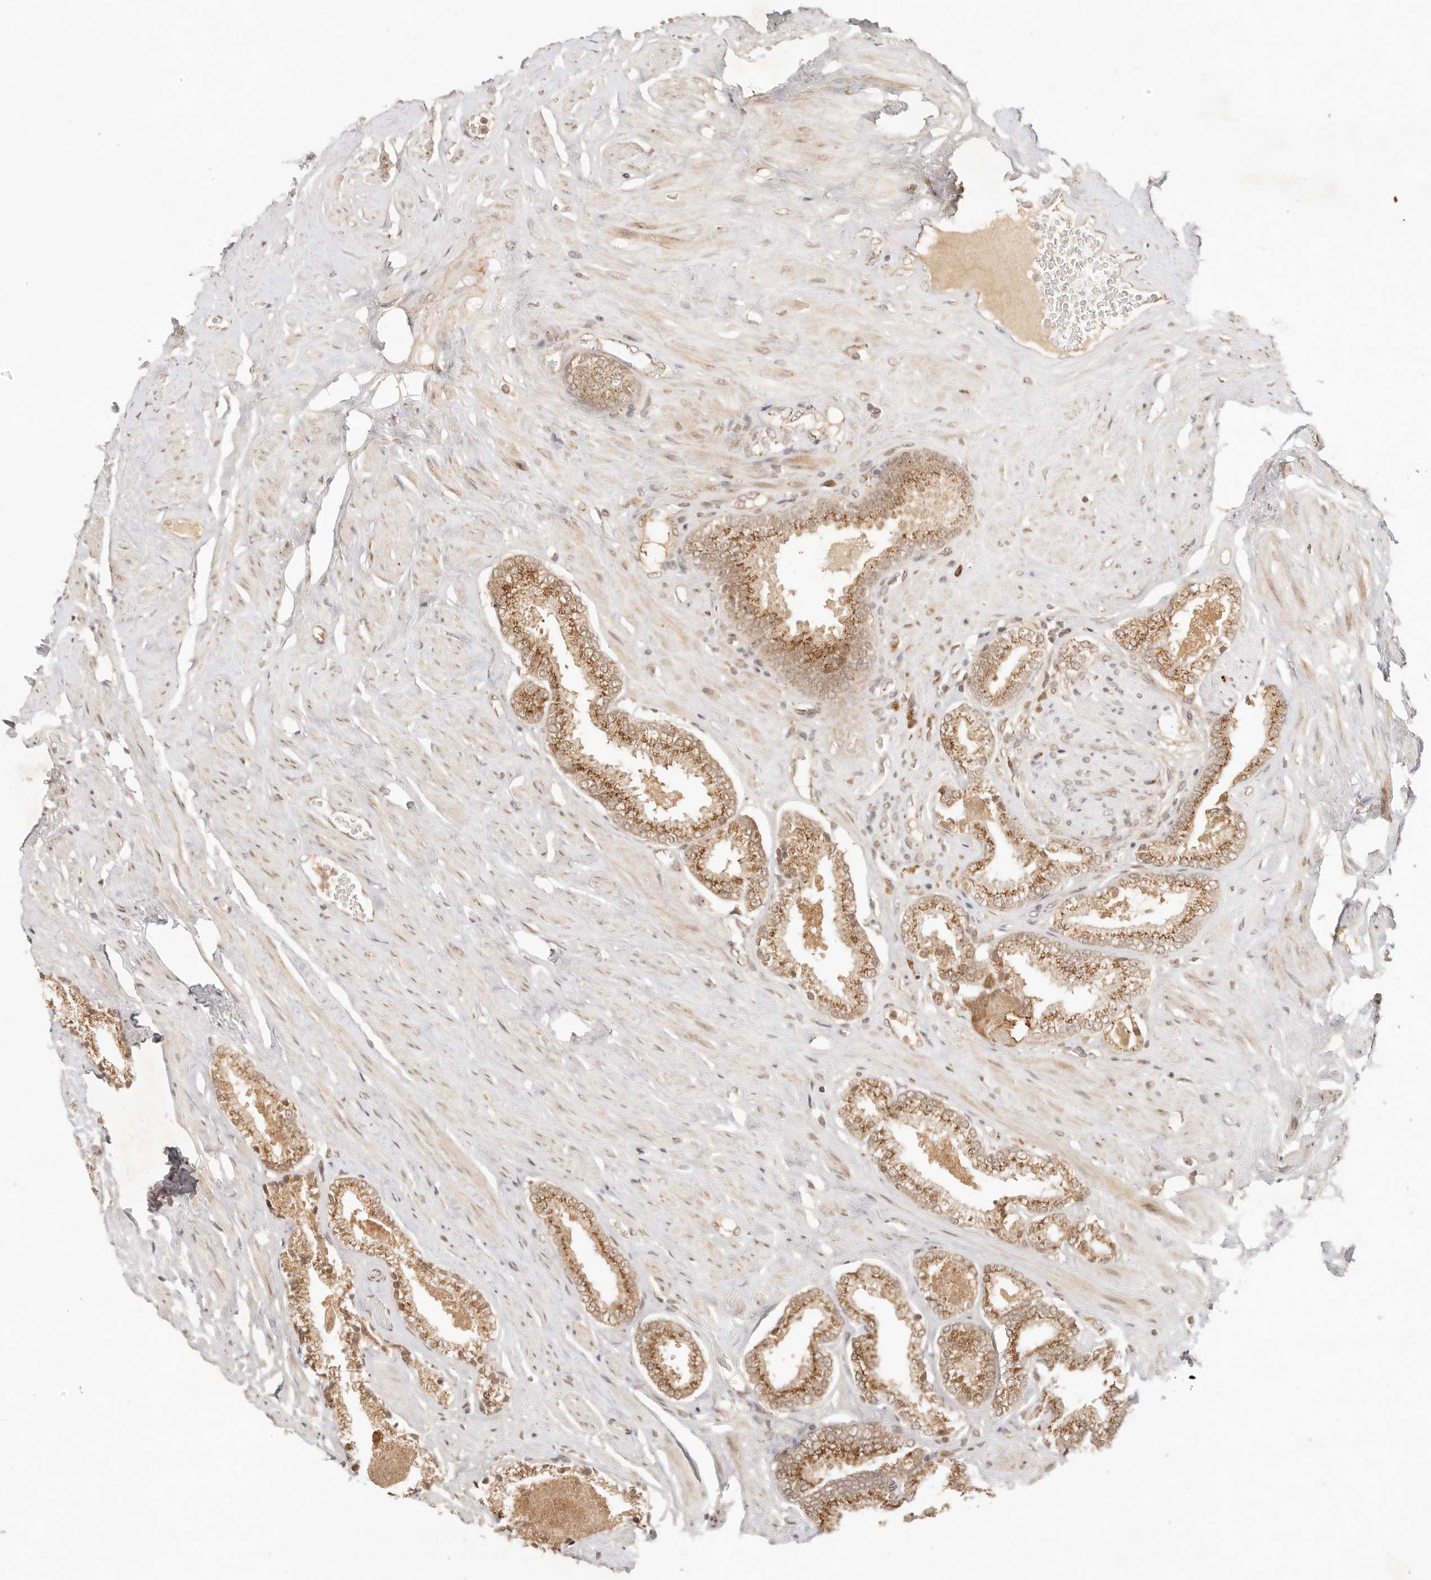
{"staining": {"intensity": "moderate", "quantity": ">75%", "location": "cytoplasmic/membranous,nuclear"}, "tissue": "prostate cancer", "cell_type": "Tumor cells", "image_type": "cancer", "snomed": [{"axis": "morphology", "description": "Adenocarcinoma, Low grade"}, {"axis": "topography", "description": "Prostate"}], "caption": "Low-grade adenocarcinoma (prostate) stained for a protein (brown) displays moderate cytoplasmic/membranous and nuclear positive expression in approximately >75% of tumor cells.", "gene": "INTS11", "patient": {"sex": "male", "age": 71}}